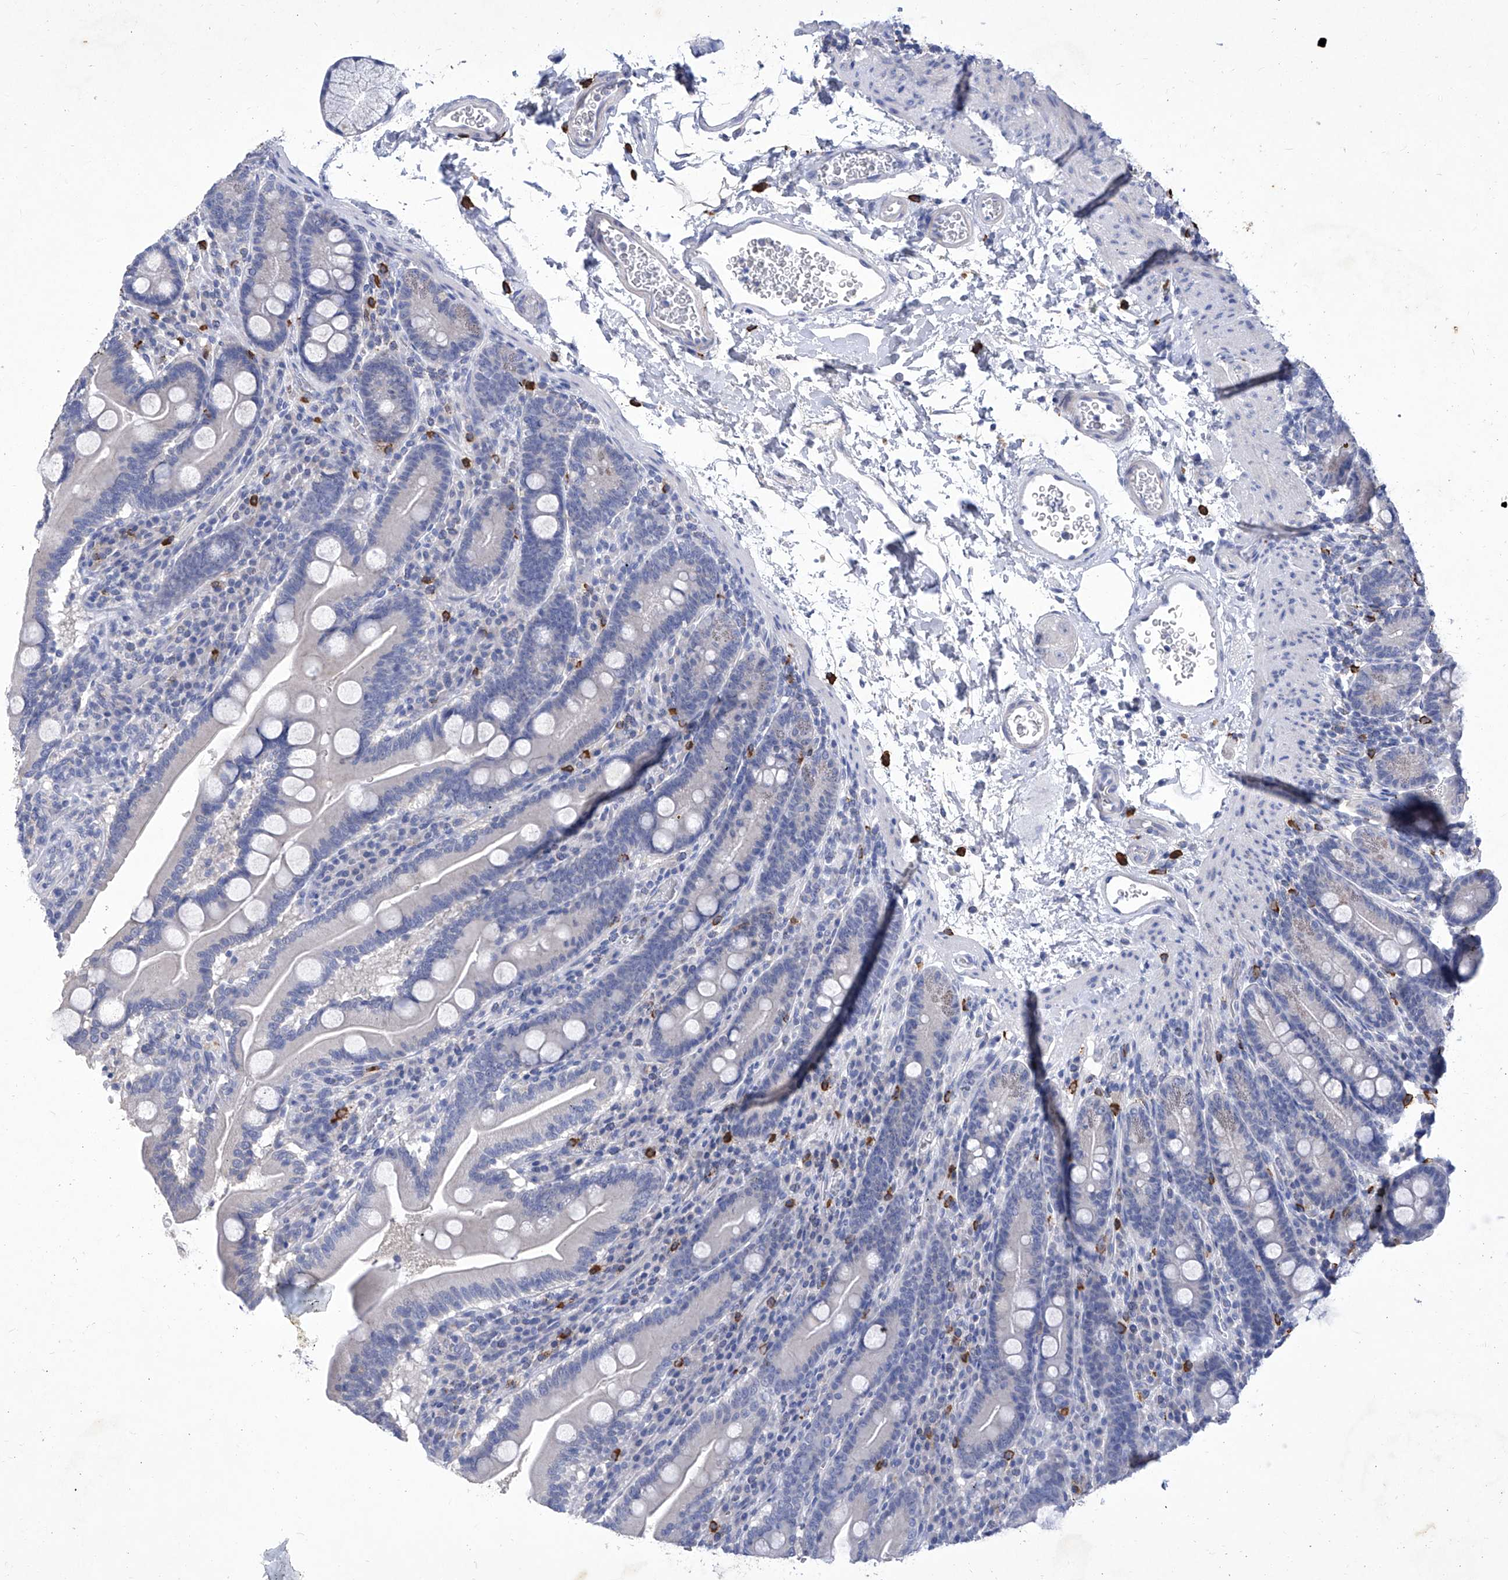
{"staining": {"intensity": "negative", "quantity": "none", "location": "none"}, "tissue": "duodenum", "cell_type": "Glandular cells", "image_type": "normal", "snomed": [{"axis": "morphology", "description": "Normal tissue, NOS"}, {"axis": "topography", "description": "Duodenum"}], "caption": "The histopathology image demonstrates no staining of glandular cells in normal duodenum. (DAB (3,3'-diaminobenzidine) immunohistochemistry with hematoxylin counter stain).", "gene": "IFNL2", "patient": {"sex": "male", "age": 35}}